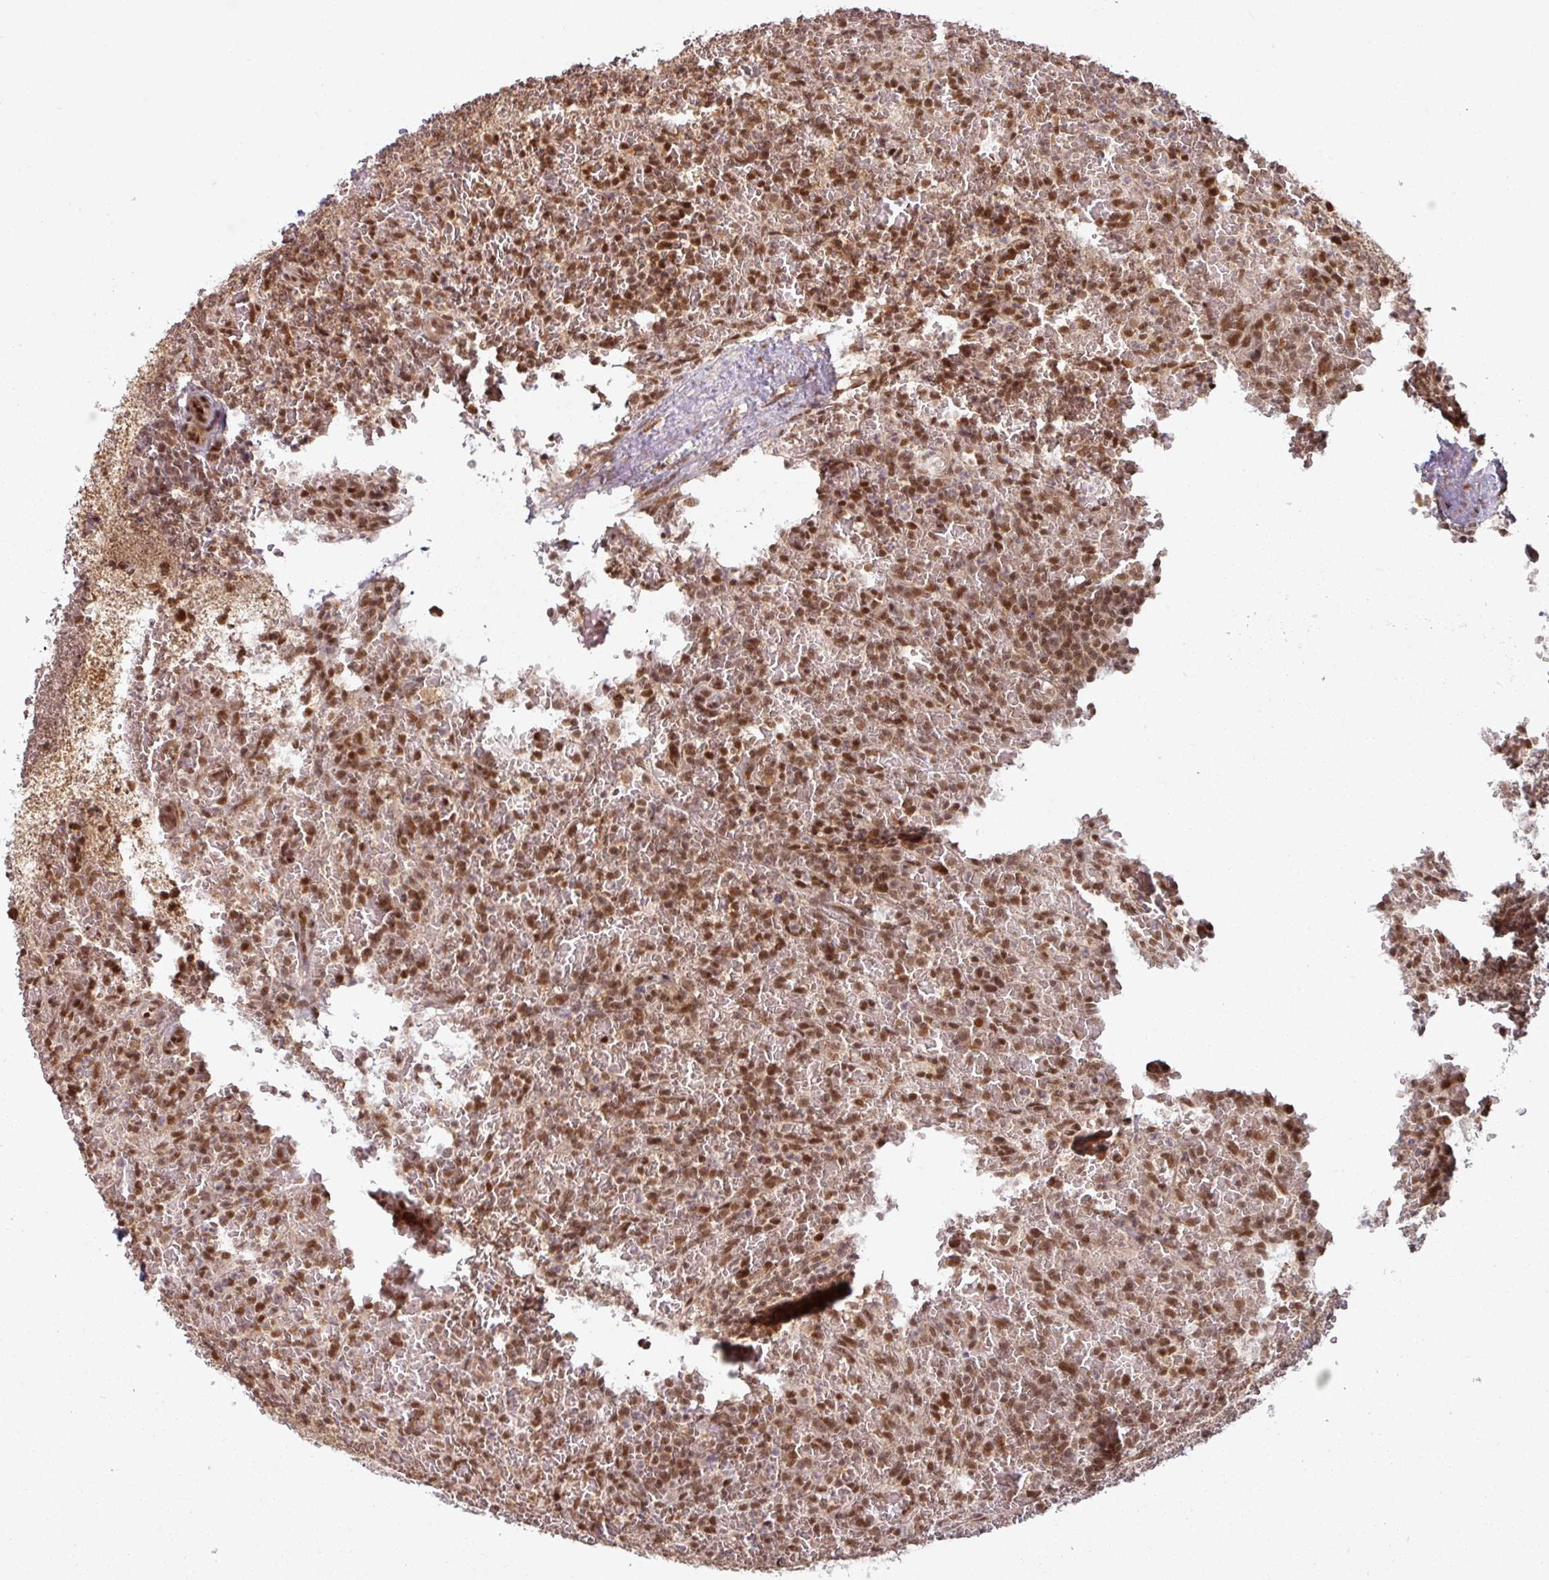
{"staining": {"intensity": "moderate", "quantity": ">75%", "location": "nuclear"}, "tissue": "lymphoma", "cell_type": "Tumor cells", "image_type": "cancer", "snomed": [{"axis": "morphology", "description": "Malignant lymphoma, non-Hodgkin's type, Low grade"}, {"axis": "topography", "description": "Spleen"}], "caption": "Approximately >75% of tumor cells in malignant lymphoma, non-Hodgkin's type (low-grade) reveal moderate nuclear protein positivity as visualized by brown immunohistochemical staining.", "gene": "SIK3", "patient": {"sex": "female", "age": 64}}